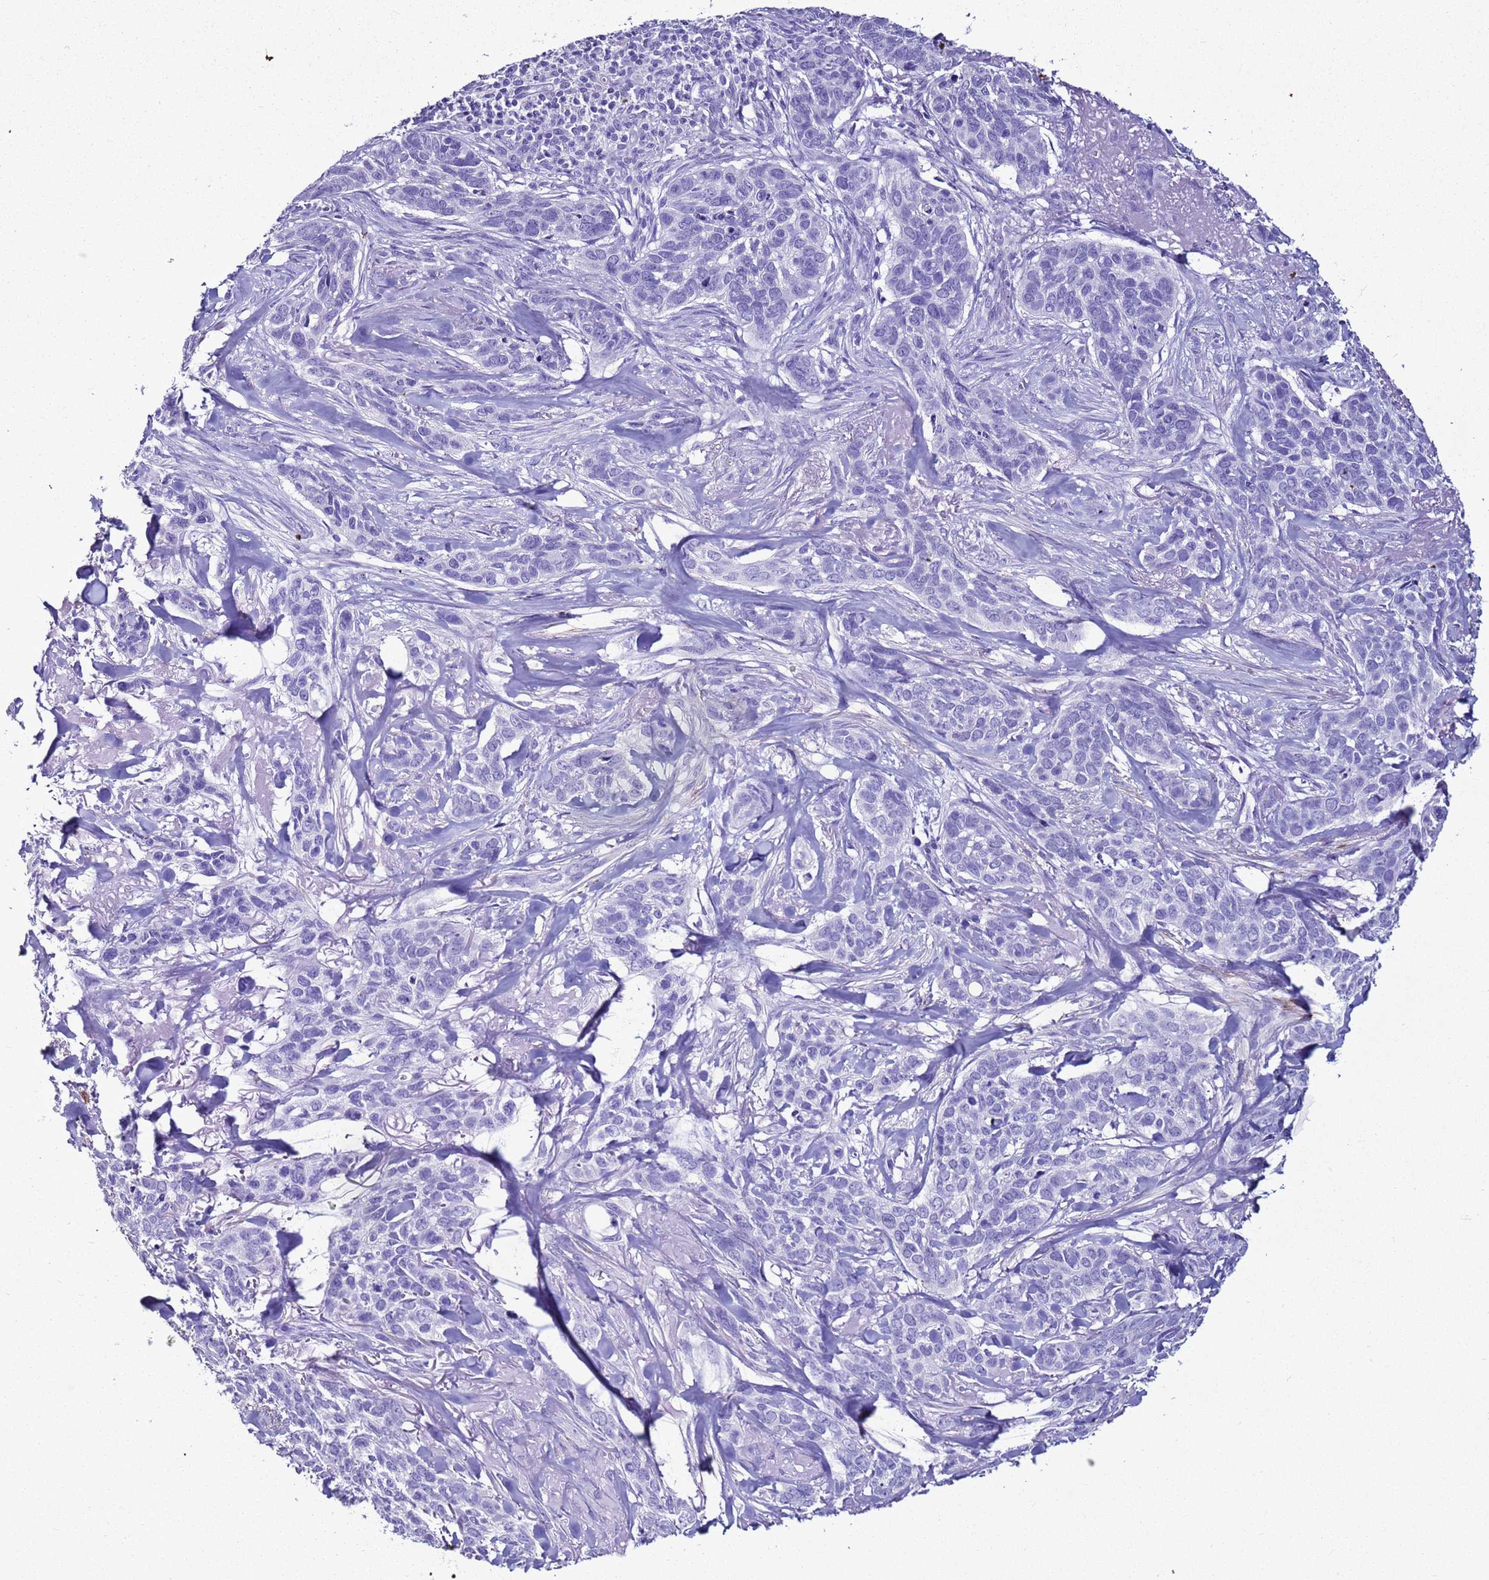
{"staining": {"intensity": "negative", "quantity": "none", "location": "none"}, "tissue": "skin cancer", "cell_type": "Tumor cells", "image_type": "cancer", "snomed": [{"axis": "morphology", "description": "Basal cell carcinoma"}, {"axis": "topography", "description": "Skin"}], "caption": "DAB immunohistochemical staining of skin cancer (basal cell carcinoma) shows no significant expression in tumor cells.", "gene": "LCMT1", "patient": {"sex": "male", "age": 86}}